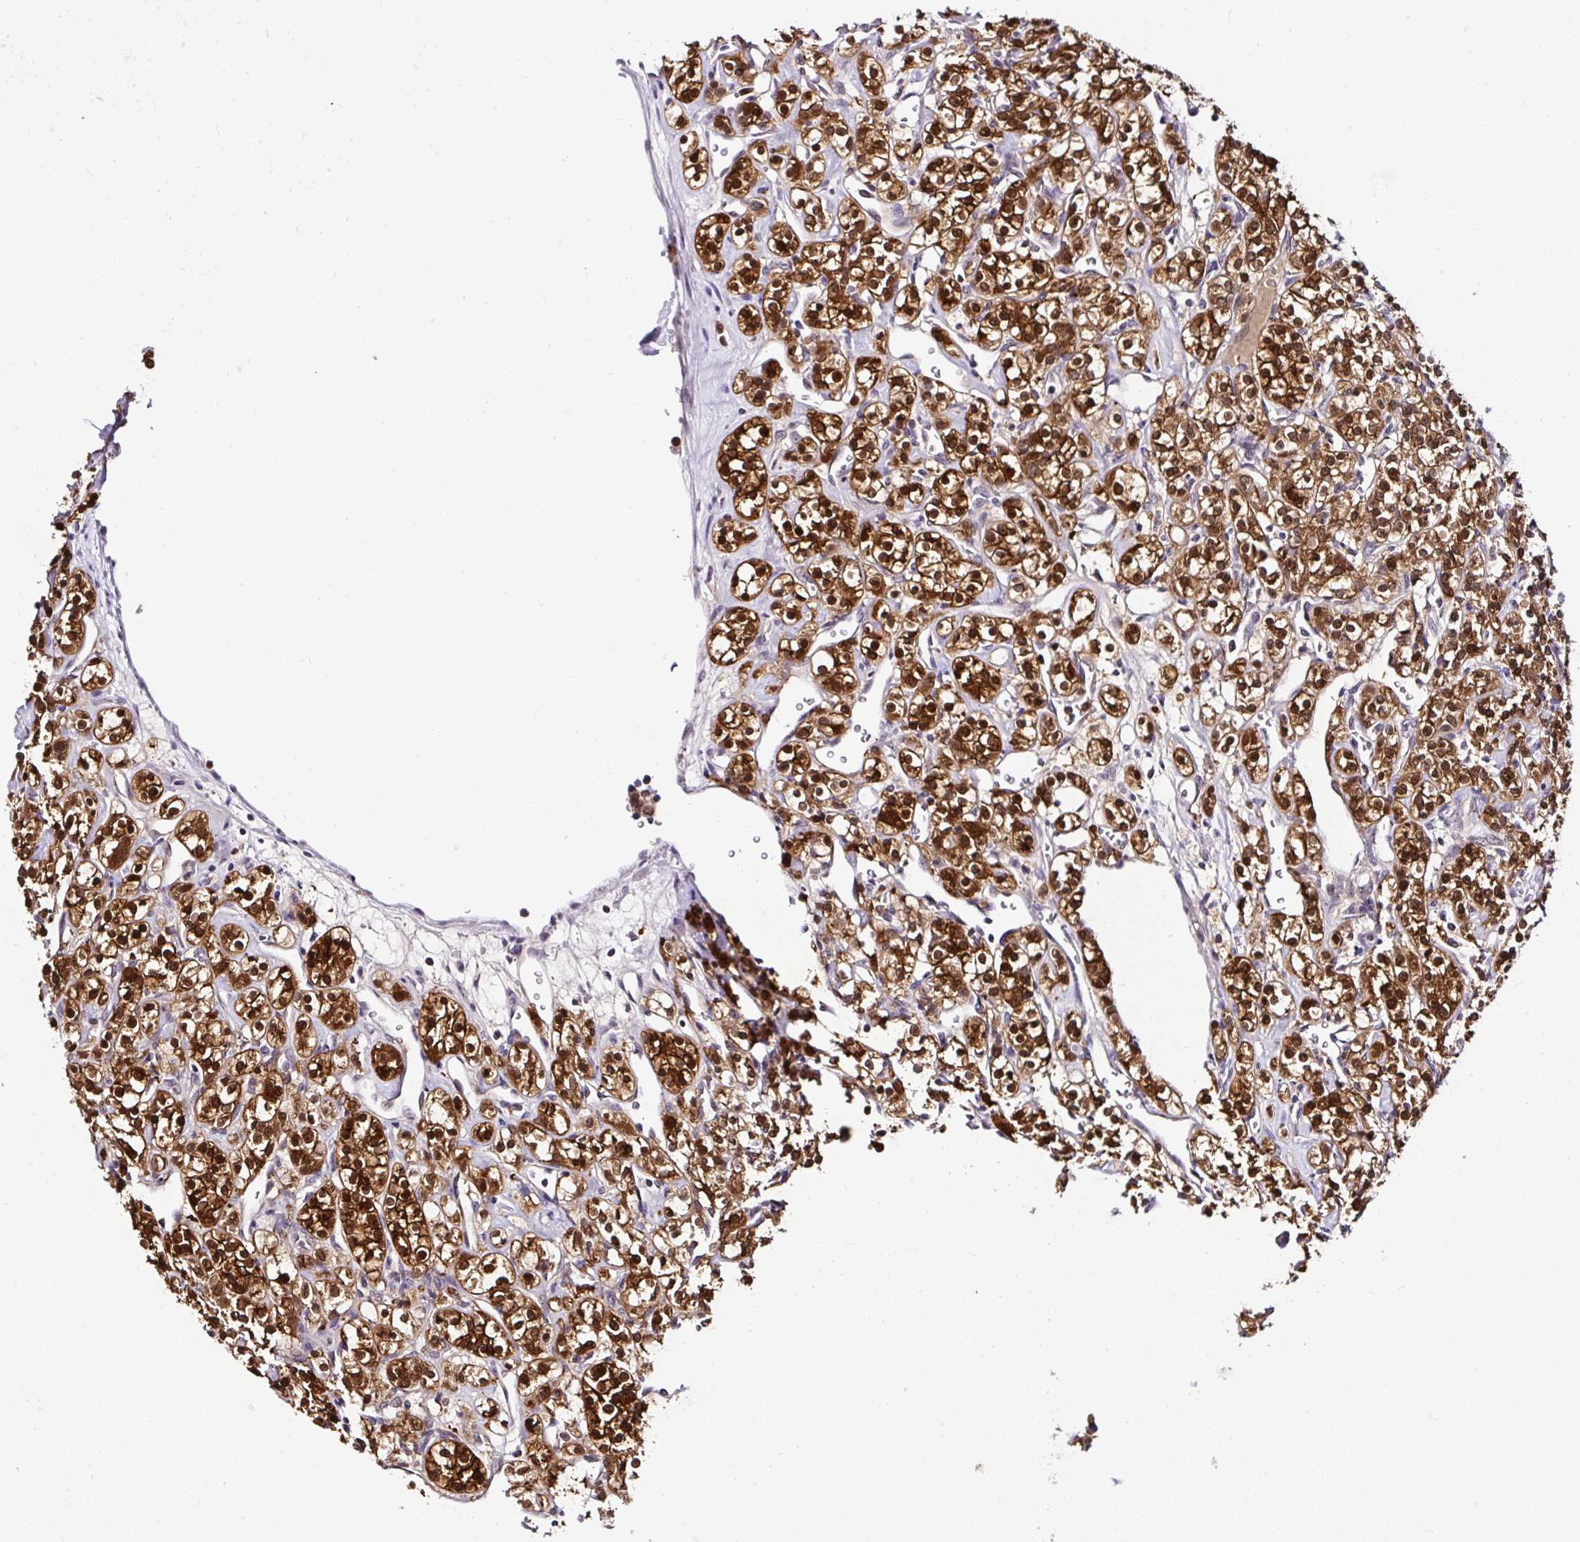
{"staining": {"intensity": "strong", "quantity": ">75%", "location": "cytoplasmic/membranous,nuclear"}, "tissue": "renal cancer", "cell_type": "Tumor cells", "image_type": "cancer", "snomed": [{"axis": "morphology", "description": "Adenocarcinoma, NOS"}, {"axis": "topography", "description": "Kidney"}], "caption": "Tumor cells reveal strong cytoplasmic/membranous and nuclear staining in approximately >75% of cells in adenocarcinoma (renal). The staining was performed using DAB, with brown indicating positive protein expression. Nuclei are stained blue with hematoxylin.", "gene": "PIN4", "patient": {"sex": "male", "age": 77}}